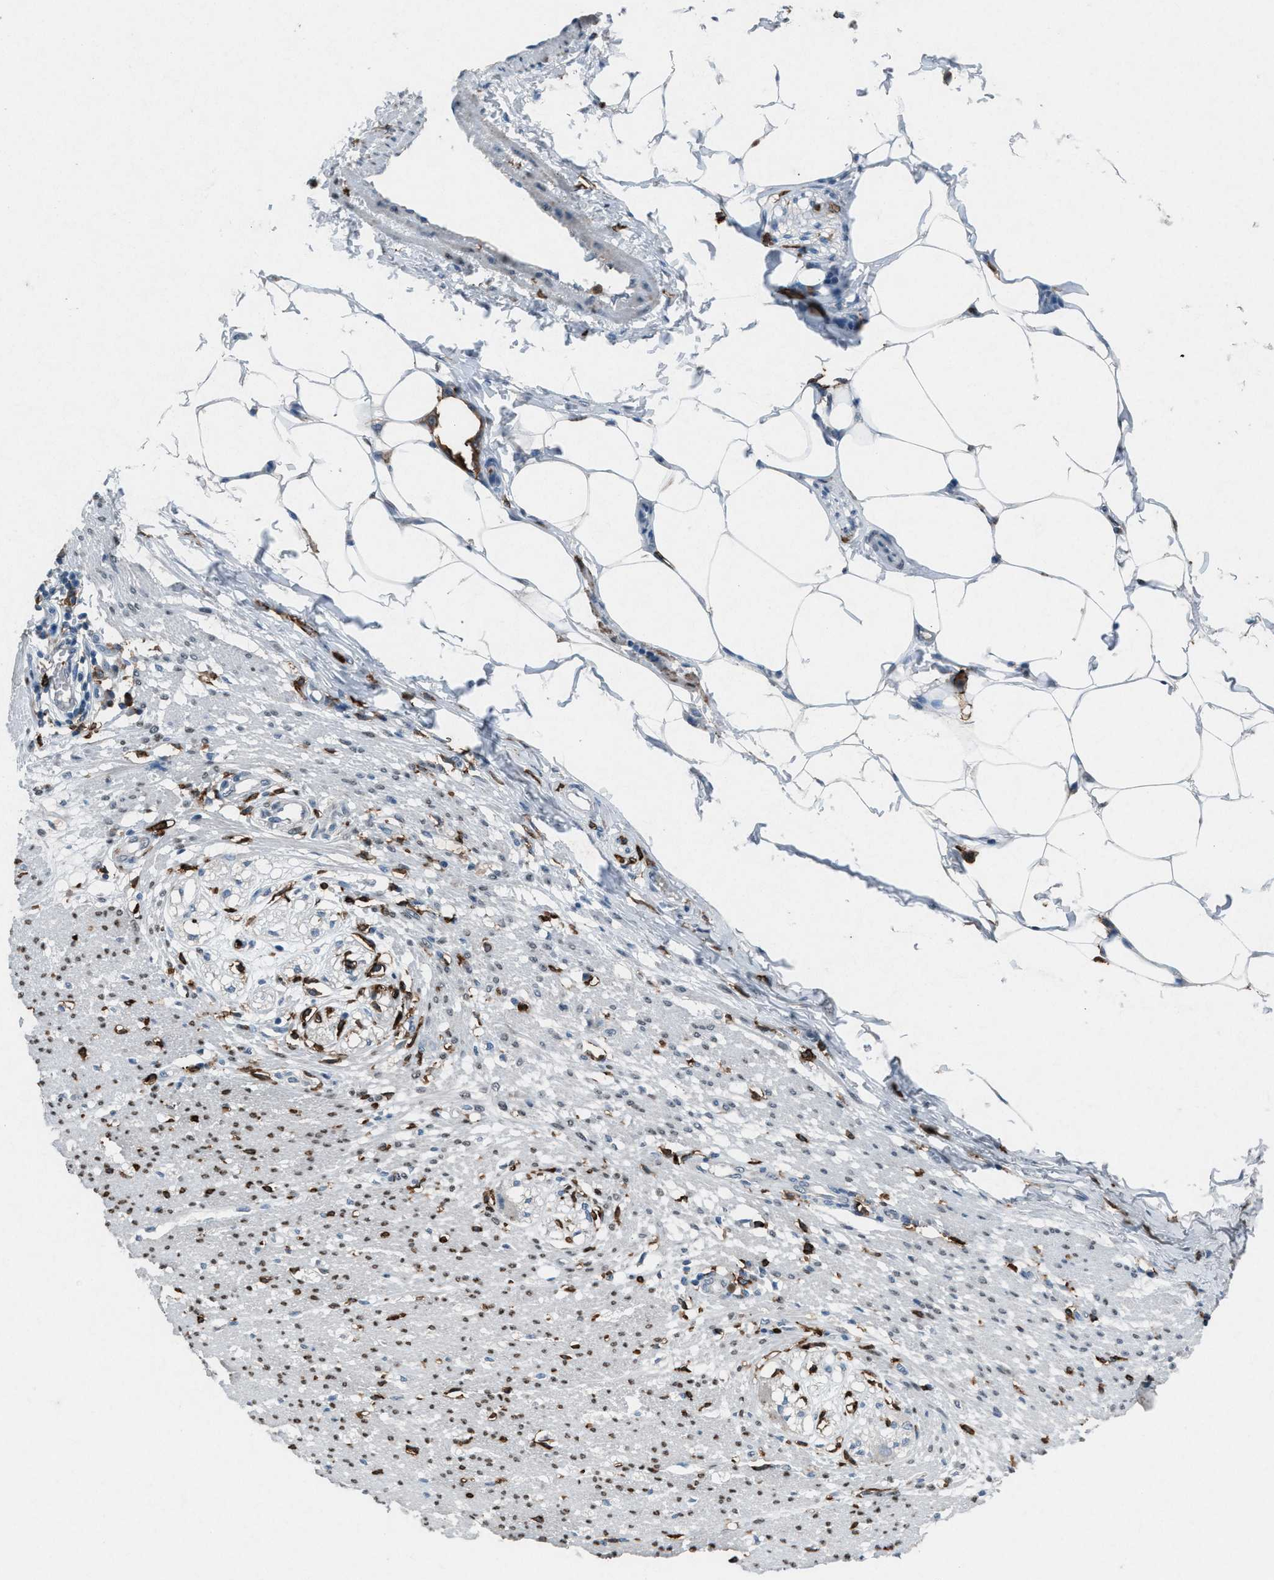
{"staining": {"intensity": "moderate", "quantity": ">75%", "location": "nuclear"}, "tissue": "smooth muscle", "cell_type": "Smooth muscle cells", "image_type": "normal", "snomed": [{"axis": "morphology", "description": "Normal tissue, NOS"}, {"axis": "morphology", "description": "Adenocarcinoma, NOS"}, {"axis": "topography", "description": "Colon"}, {"axis": "topography", "description": "Peripheral nerve tissue"}], "caption": "Brown immunohistochemical staining in normal smooth muscle shows moderate nuclear expression in about >75% of smooth muscle cells.", "gene": "FCER1G", "patient": {"sex": "male", "age": 14}}